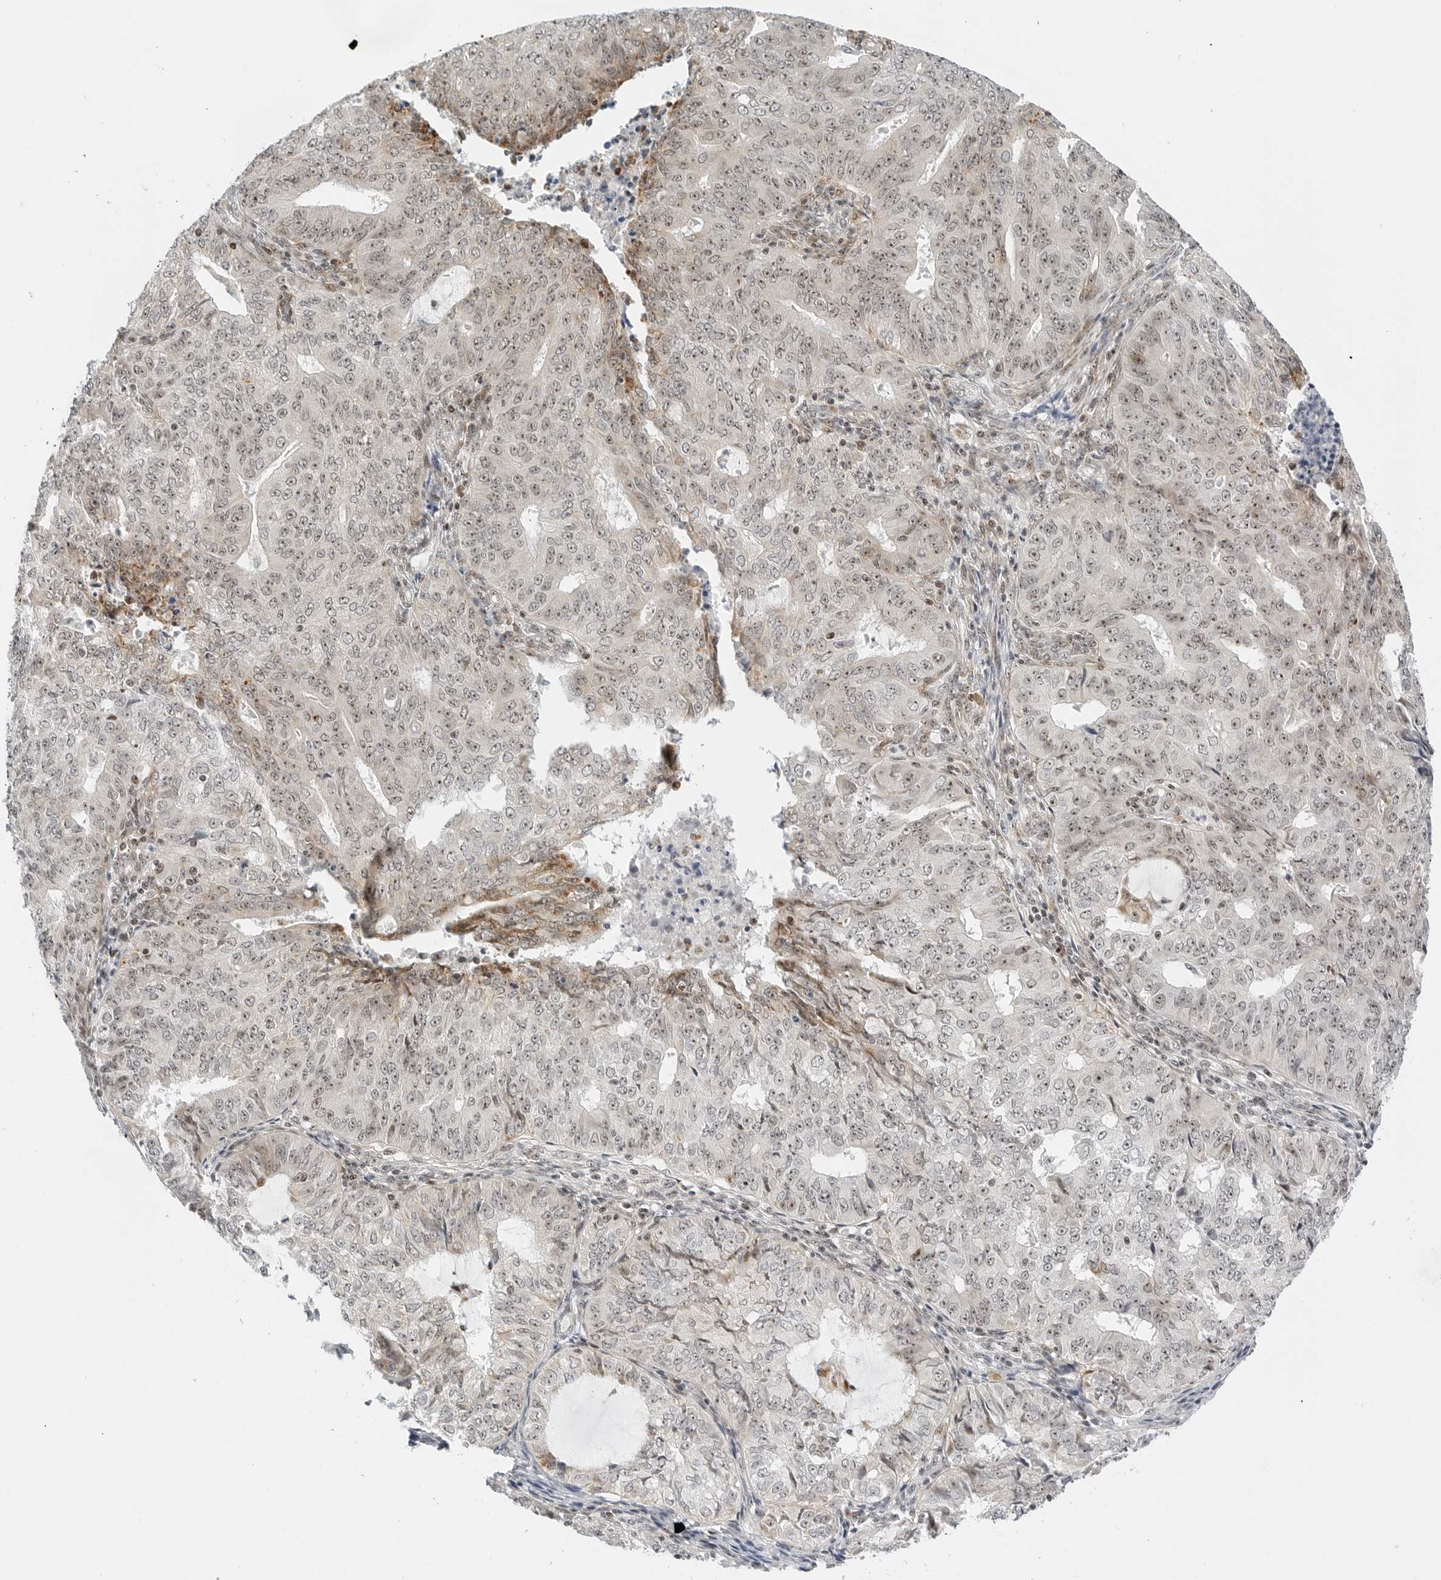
{"staining": {"intensity": "weak", "quantity": "25%-75%", "location": "nuclear"}, "tissue": "endometrial cancer", "cell_type": "Tumor cells", "image_type": "cancer", "snomed": [{"axis": "morphology", "description": "Adenocarcinoma, NOS"}, {"axis": "topography", "description": "Endometrium"}], "caption": "A high-resolution photomicrograph shows immunohistochemistry (IHC) staining of adenocarcinoma (endometrial), which demonstrates weak nuclear staining in about 25%-75% of tumor cells.", "gene": "RIMKLA", "patient": {"sex": "female", "age": 32}}